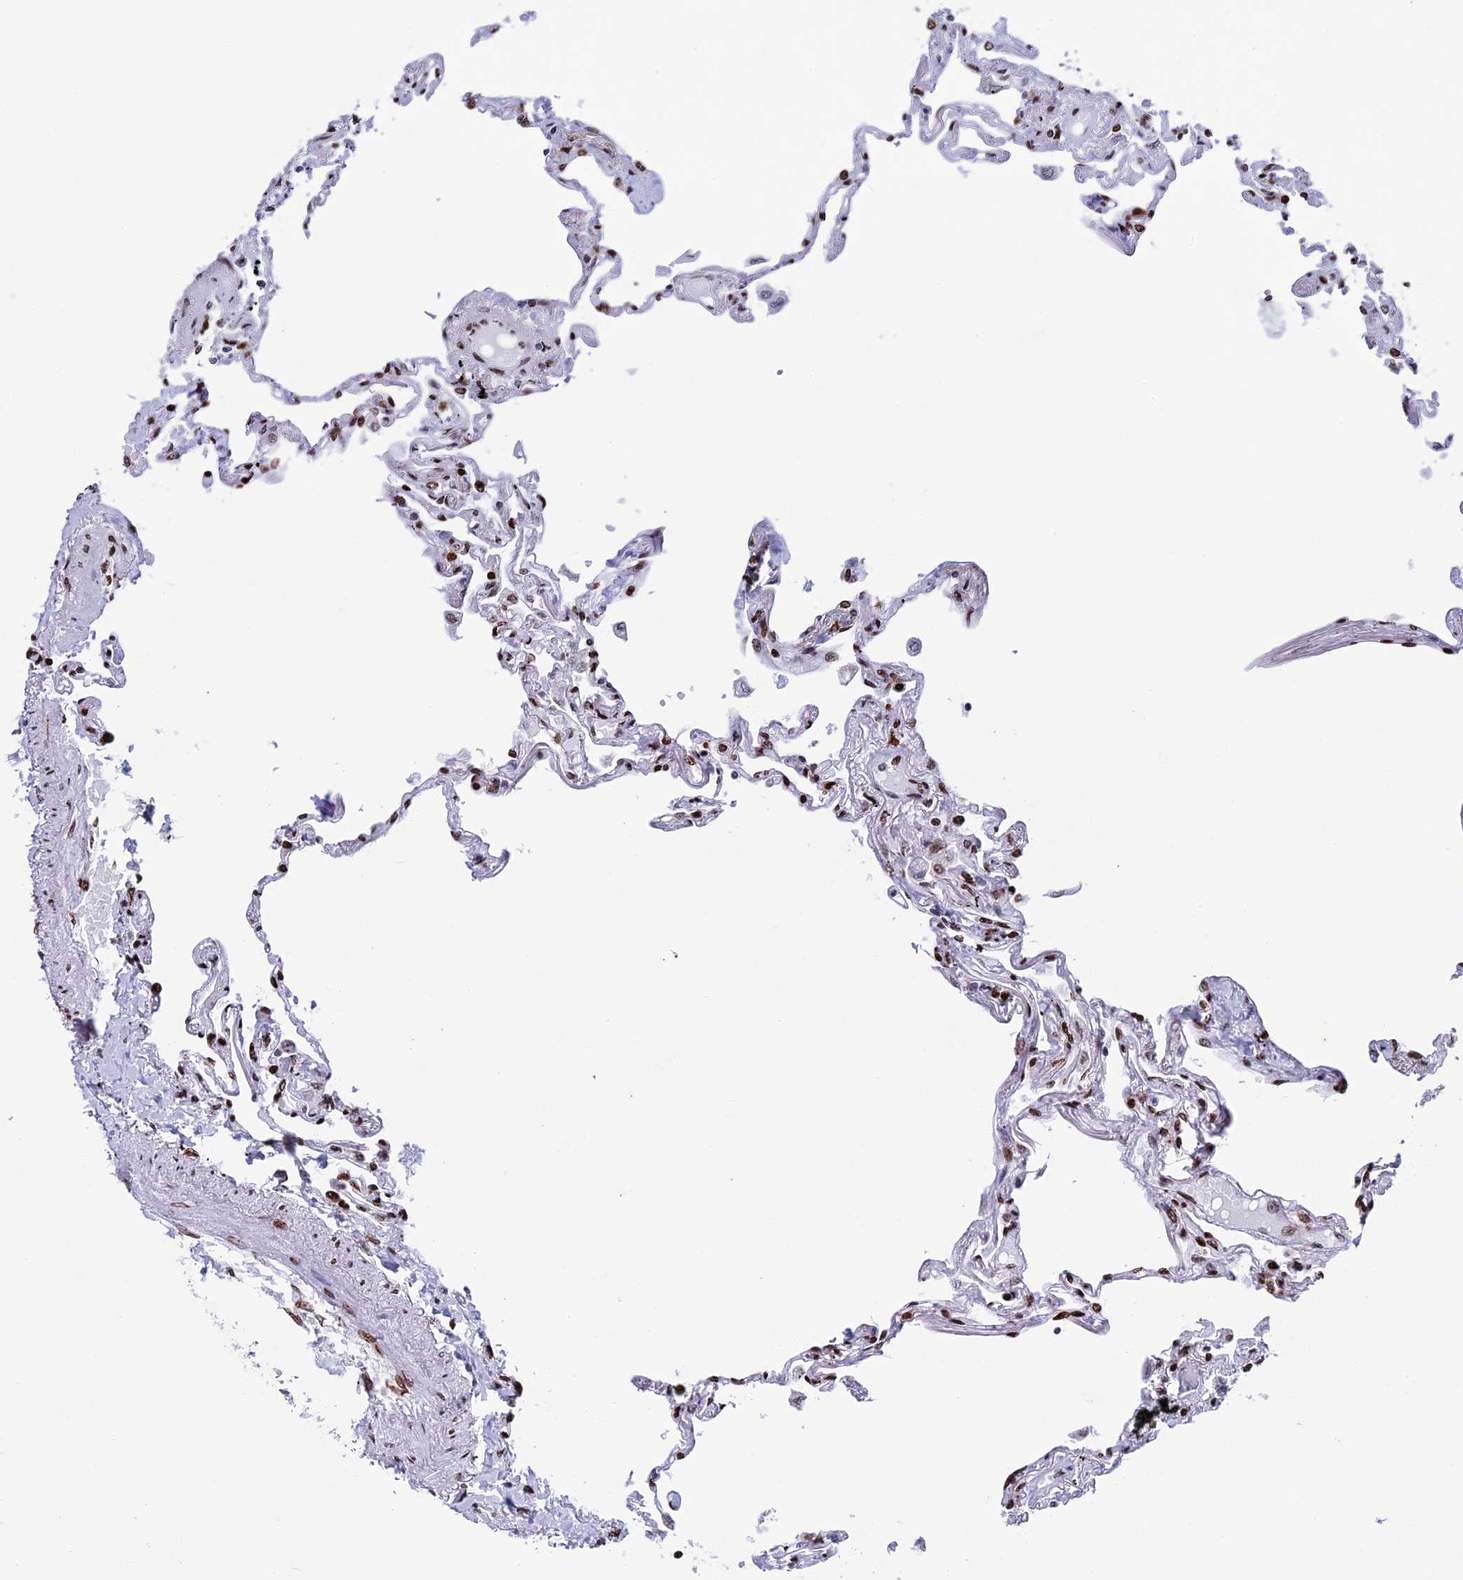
{"staining": {"intensity": "strong", "quantity": "25%-75%", "location": "nuclear"}, "tissue": "lung", "cell_type": "Alveolar cells", "image_type": "normal", "snomed": [{"axis": "morphology", "description": "Normal tissue, NOS"}, {"axis": "topography", "description": "Lung"}], "caption": "Strong nuclear protein staining is appreciated in about 25%-75% of alveolar cells in lung.", "gene": "BTBD3", "patient": {"sex": "female", "age": 67}}